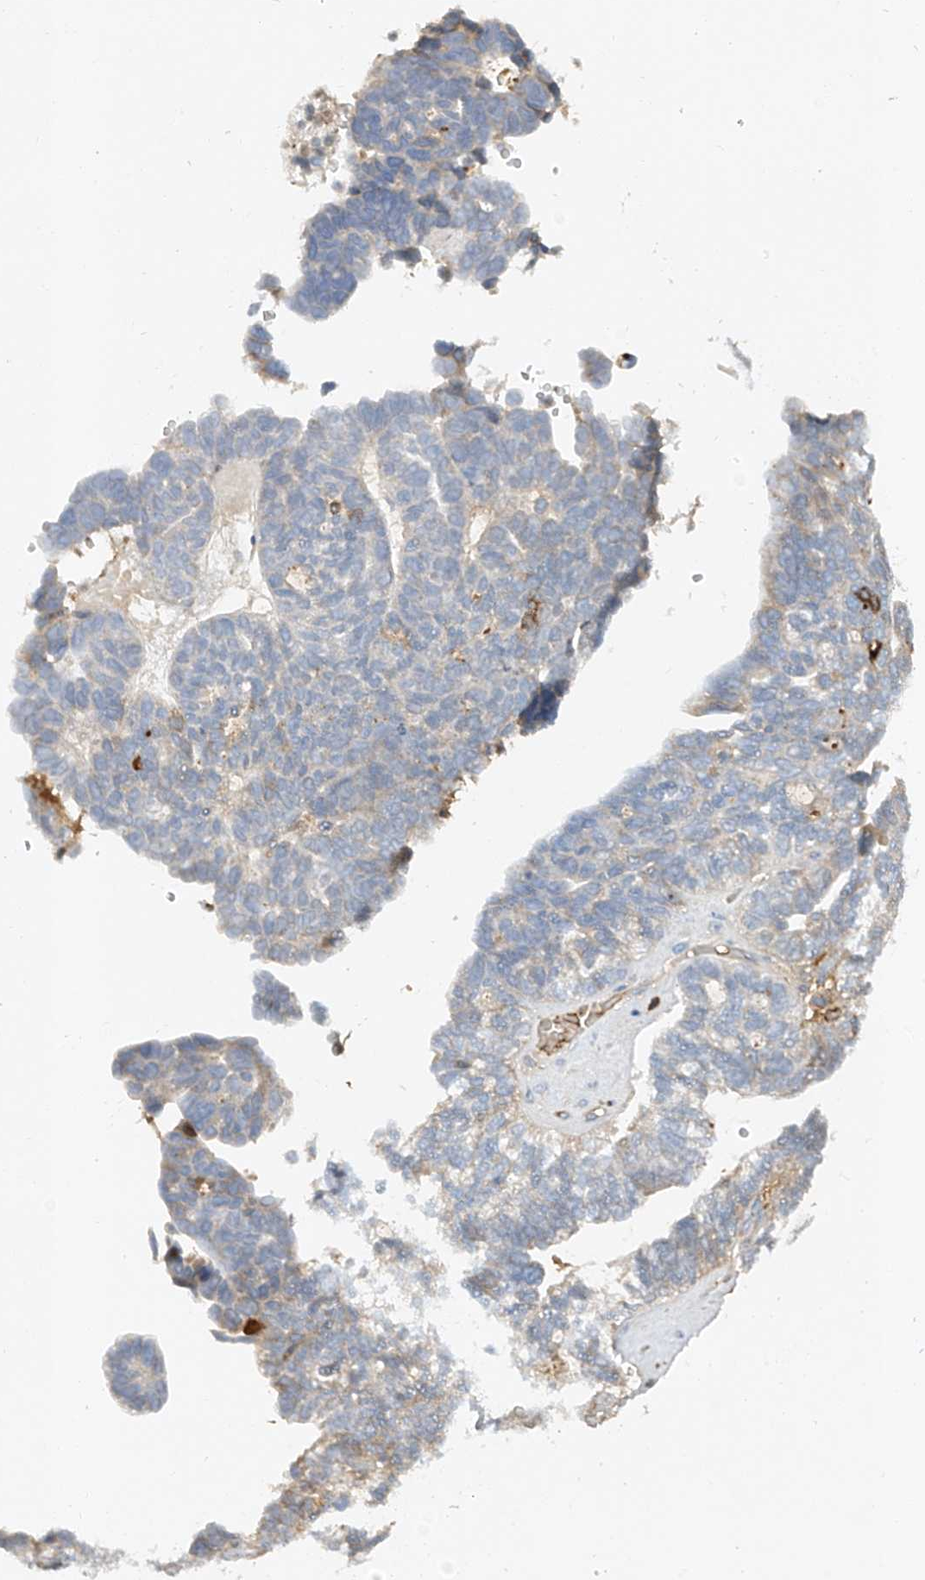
{"staining": {"intensity": "negative", "quantity": "none", "location": "none"}, "tissue": "ovarian cancer", "cell_type": "Tumor cells", "image_type": "cancer", "snomed": [{"axis": "morphology", "description": "Cystadenocarcinoma, serous, NOS"}, {"axis": "topography", "description": "Ovary"}], "caption": "An immunohistochemistry photomicrograph of serous cystadenocarcinoma (ovarian) is shown. There is no staining in tumor cells of serous cystadenocarcinoma (ovarian).", "gene": "HAS3", "patient": {"sex": "female", "age": 79}}